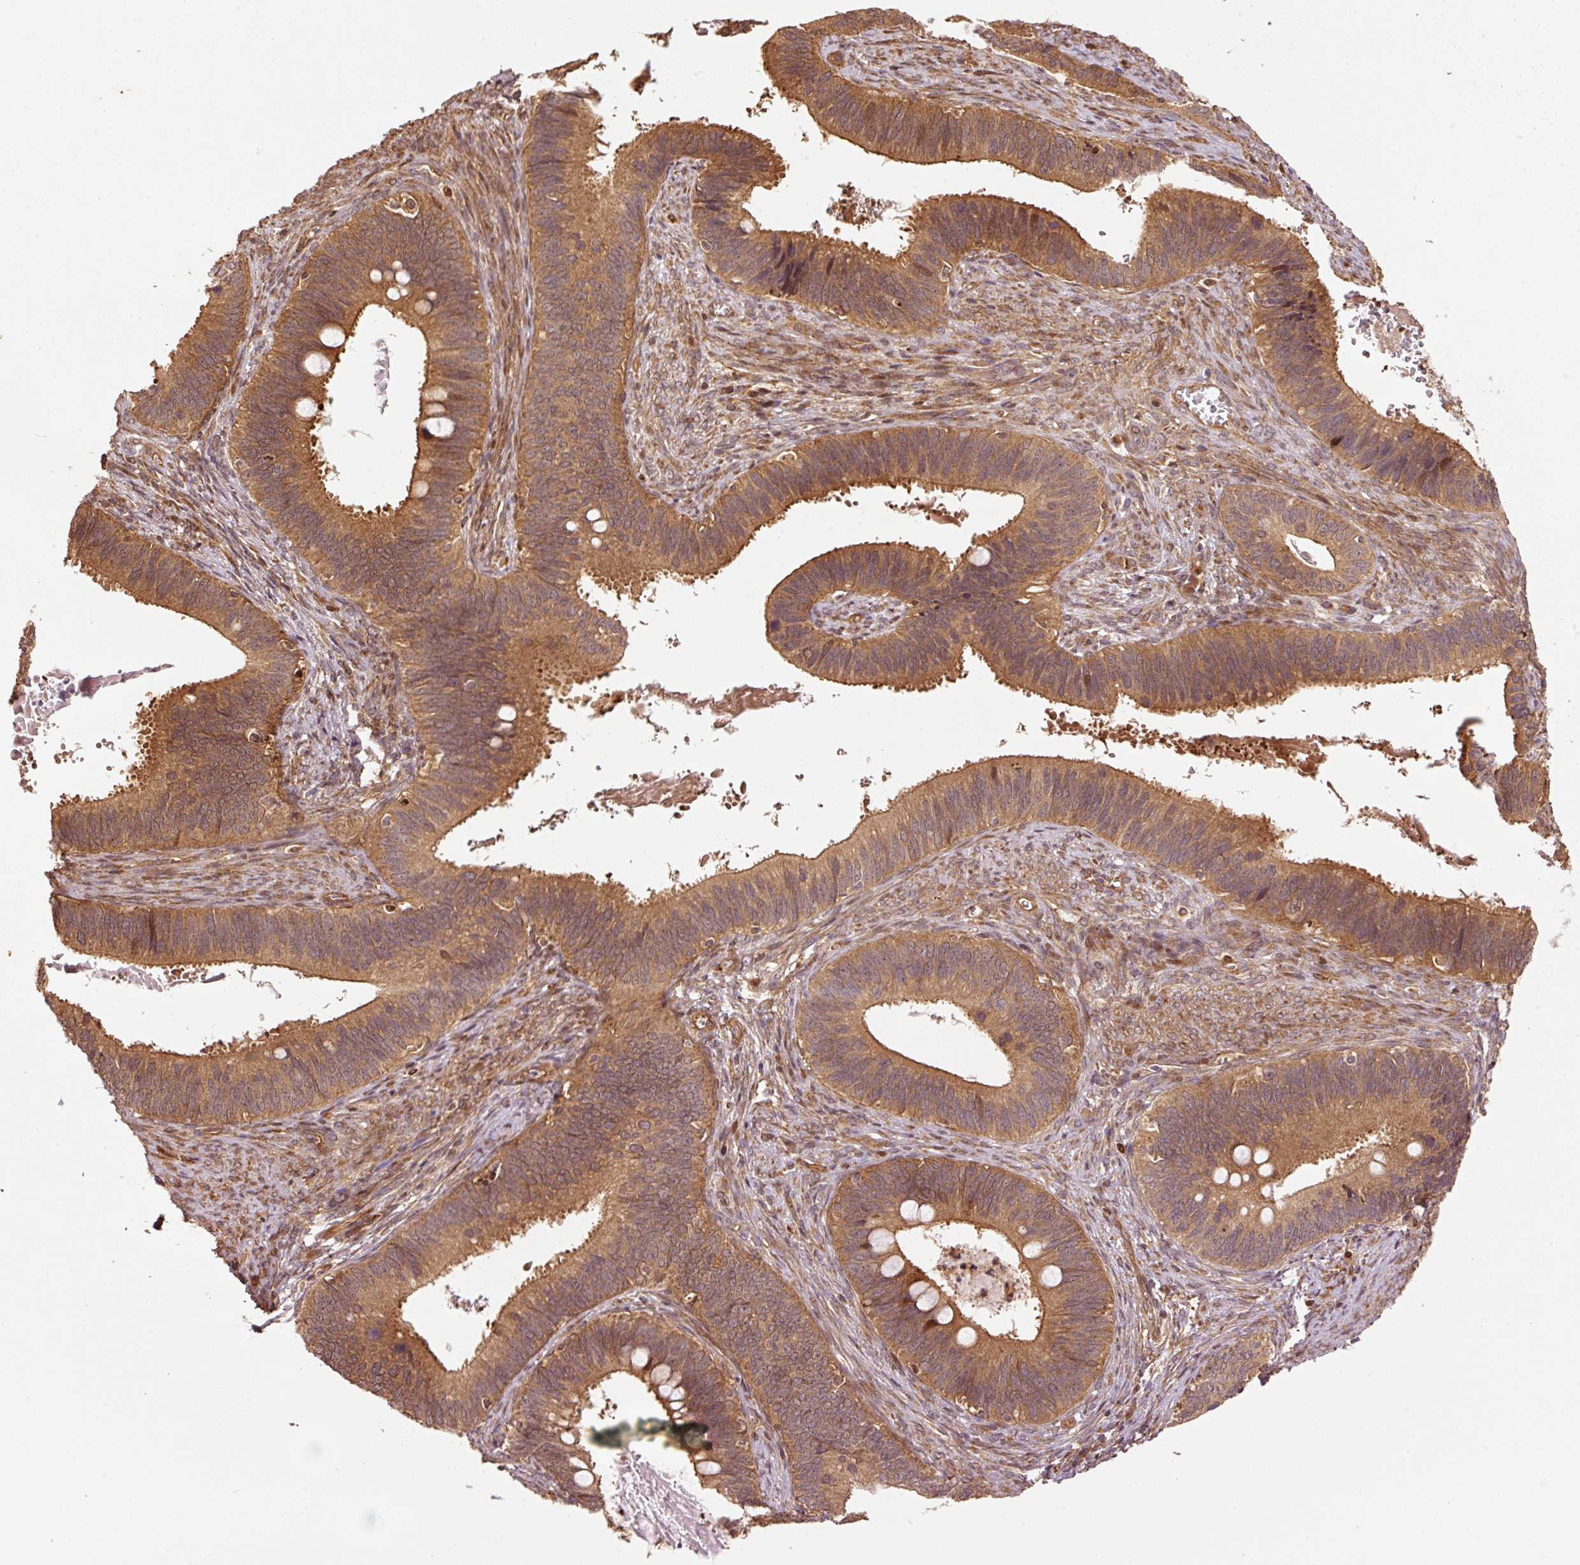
{"staining": {"intensity": "moderate", "quantity": ">75%", "location": "cytoplasmic/membranous"}, "tissue": "cervical cancer", "cell_type": "Tumor cells", "image_type": "cancer", "snomed": [{"axis": "morphology", "description": "Adenocarcinoma, NOS"}, {"axis": "topography", "description": "Cervix"}], "caption": "Tumor cells show moderate cytoplasmic/membranous staining in about >75% of cells in cervical cancer (adenocarcinoma). The staining was performed using DAB, with brown indicating positive protein expression. Nuclei are stained blue with hematoxylin.", "gene": "OXER1", "patient": {"sex": "female", "age": 42}}